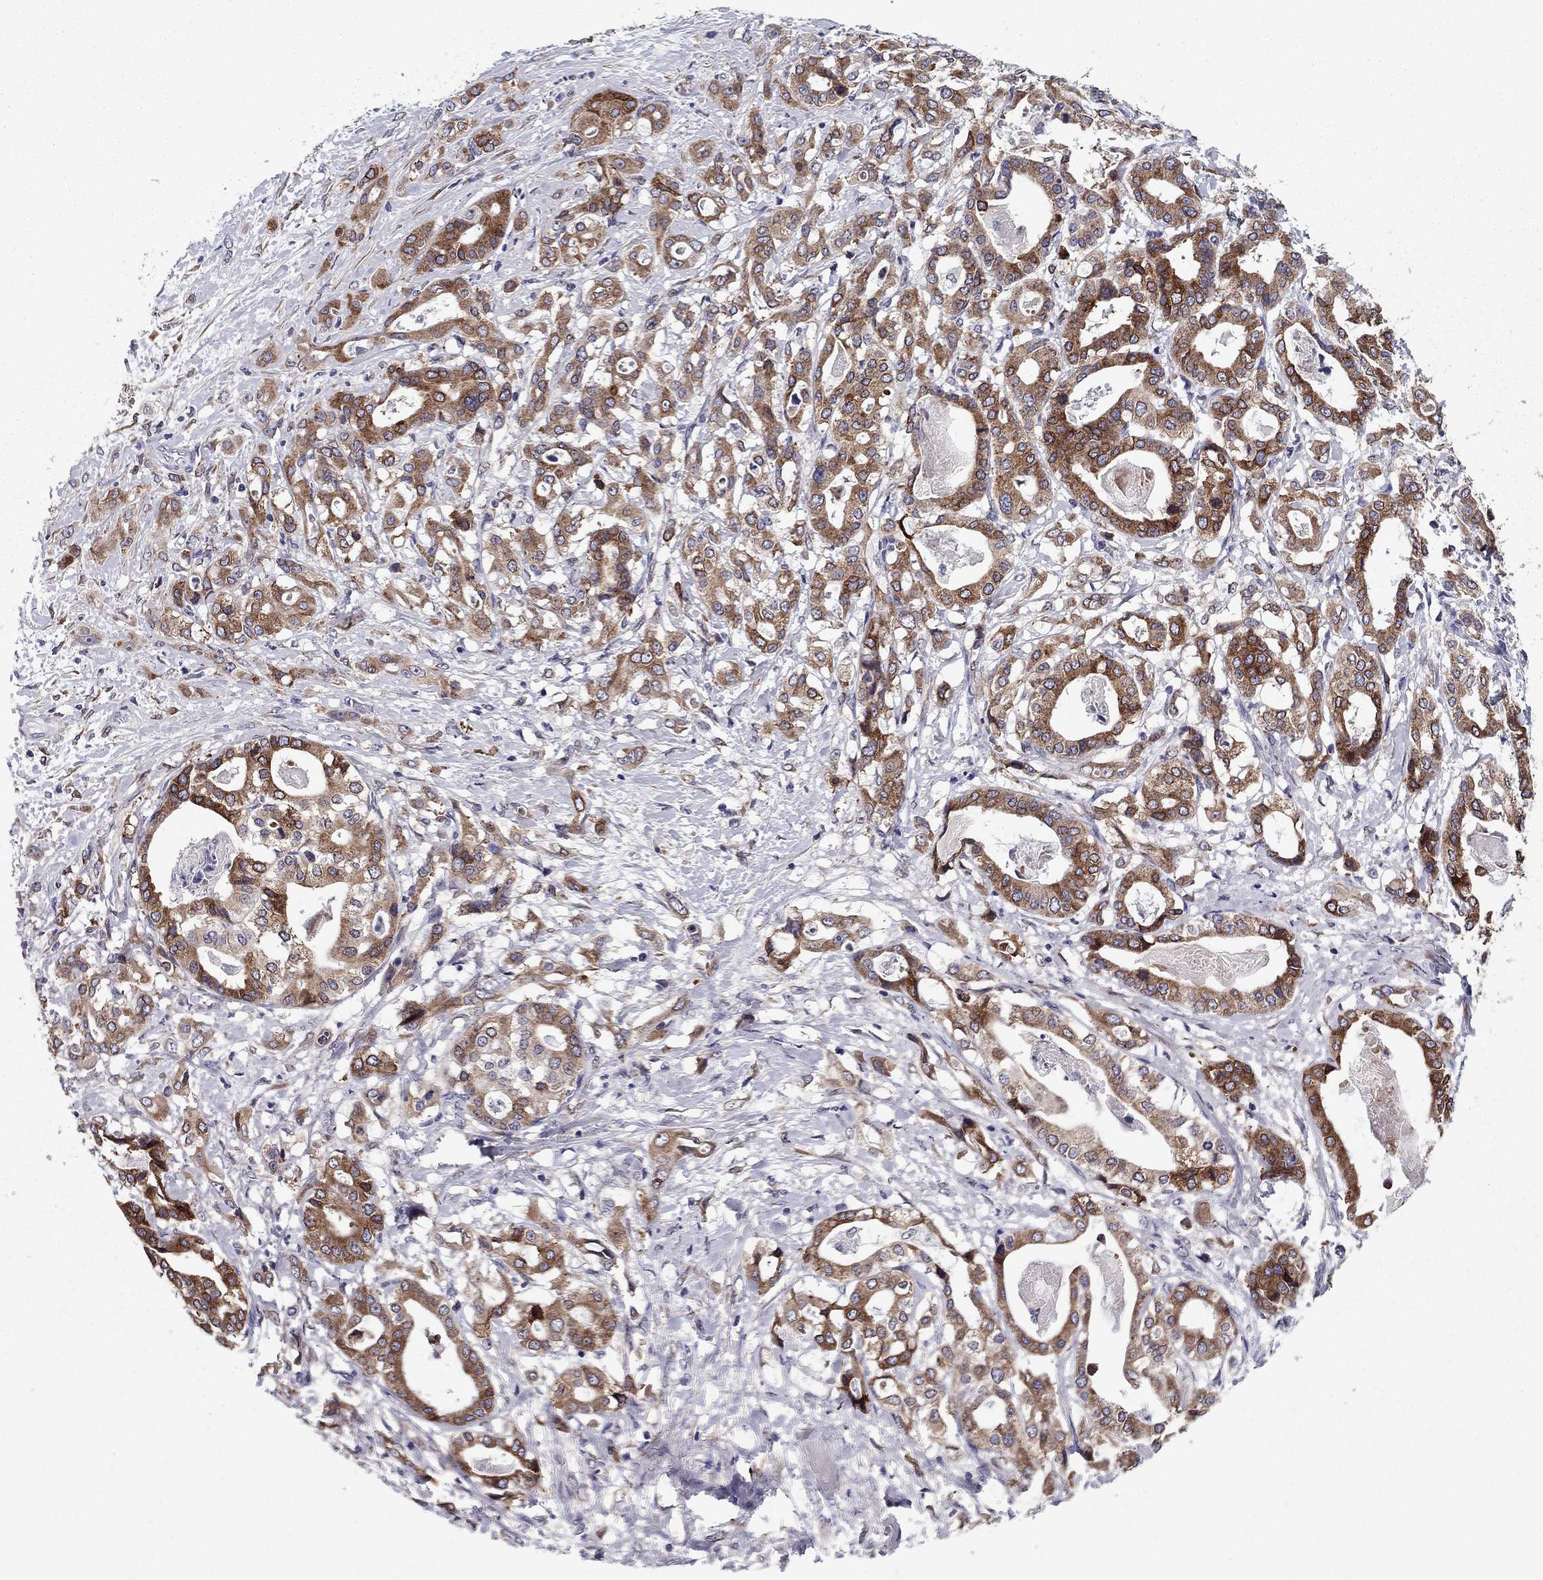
{"staining": {"intensity": "strong", "quantity": "25%-75%", "location": "cytoplasmic/membranous"}, "tissue": "stomach cancer", "cell_type": "Tumor cells", "image_type": "cancer", "snomed": [{"axis": "morphology", "description": "Adenocarcinoma, NOS"}, {"axis": "topography", "description": "Stomach"}], "caption": "IHC of adenocarcinoma (stomach) displays high levels of strong cytoplasmic/membranous staining in approximately 25%-75% of tumor cells. (brown staining indicates protein expression, while blue staining denotes nuclei).", "gene": "TMED3", "patient": {"sex": "male", "age": 48}}